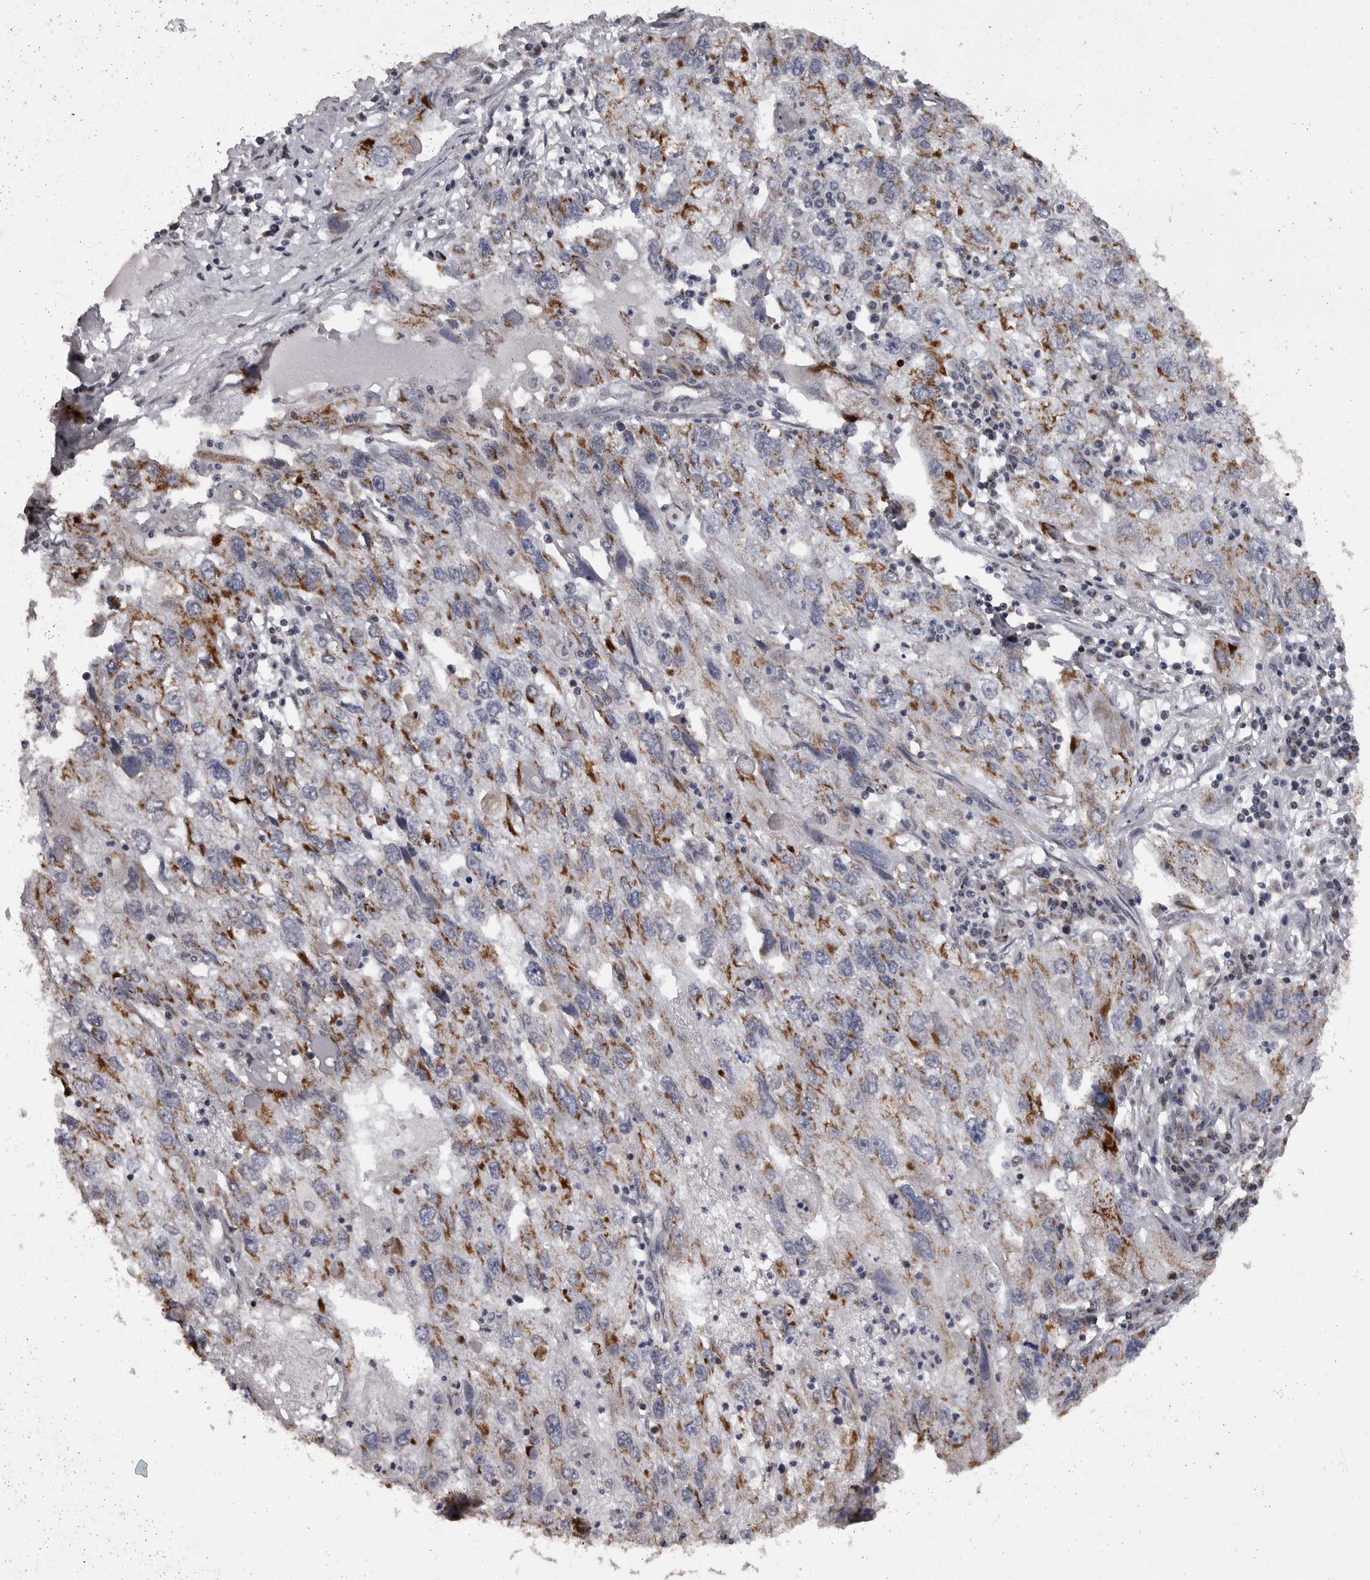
{"staining": {"intensity": "moderate", "quantity": "25%-75%", "location": "cytoplasmic/membranous"}, "tissue": "endometrial cancer", "cell_type": "Tumor cells", "image_type": "cancer", "snomed": [{"axis": "morphology", "description": "Adenocarcinoma, NOS"}, {"axis": "topography", "description": "Endometrium"}], "caption": "IHC of endometrial cancer demonstrates medium levels of moderate cytoplasmic/membranous staining in approximately 25%-75% of tumor cells. The staining was performed using DAB, with brown indicating positive protein expression. Nuclei are stained blue with hematoxylin.", "gene": "C17orf99", "patient": {"sex": "female", "age": 49}}